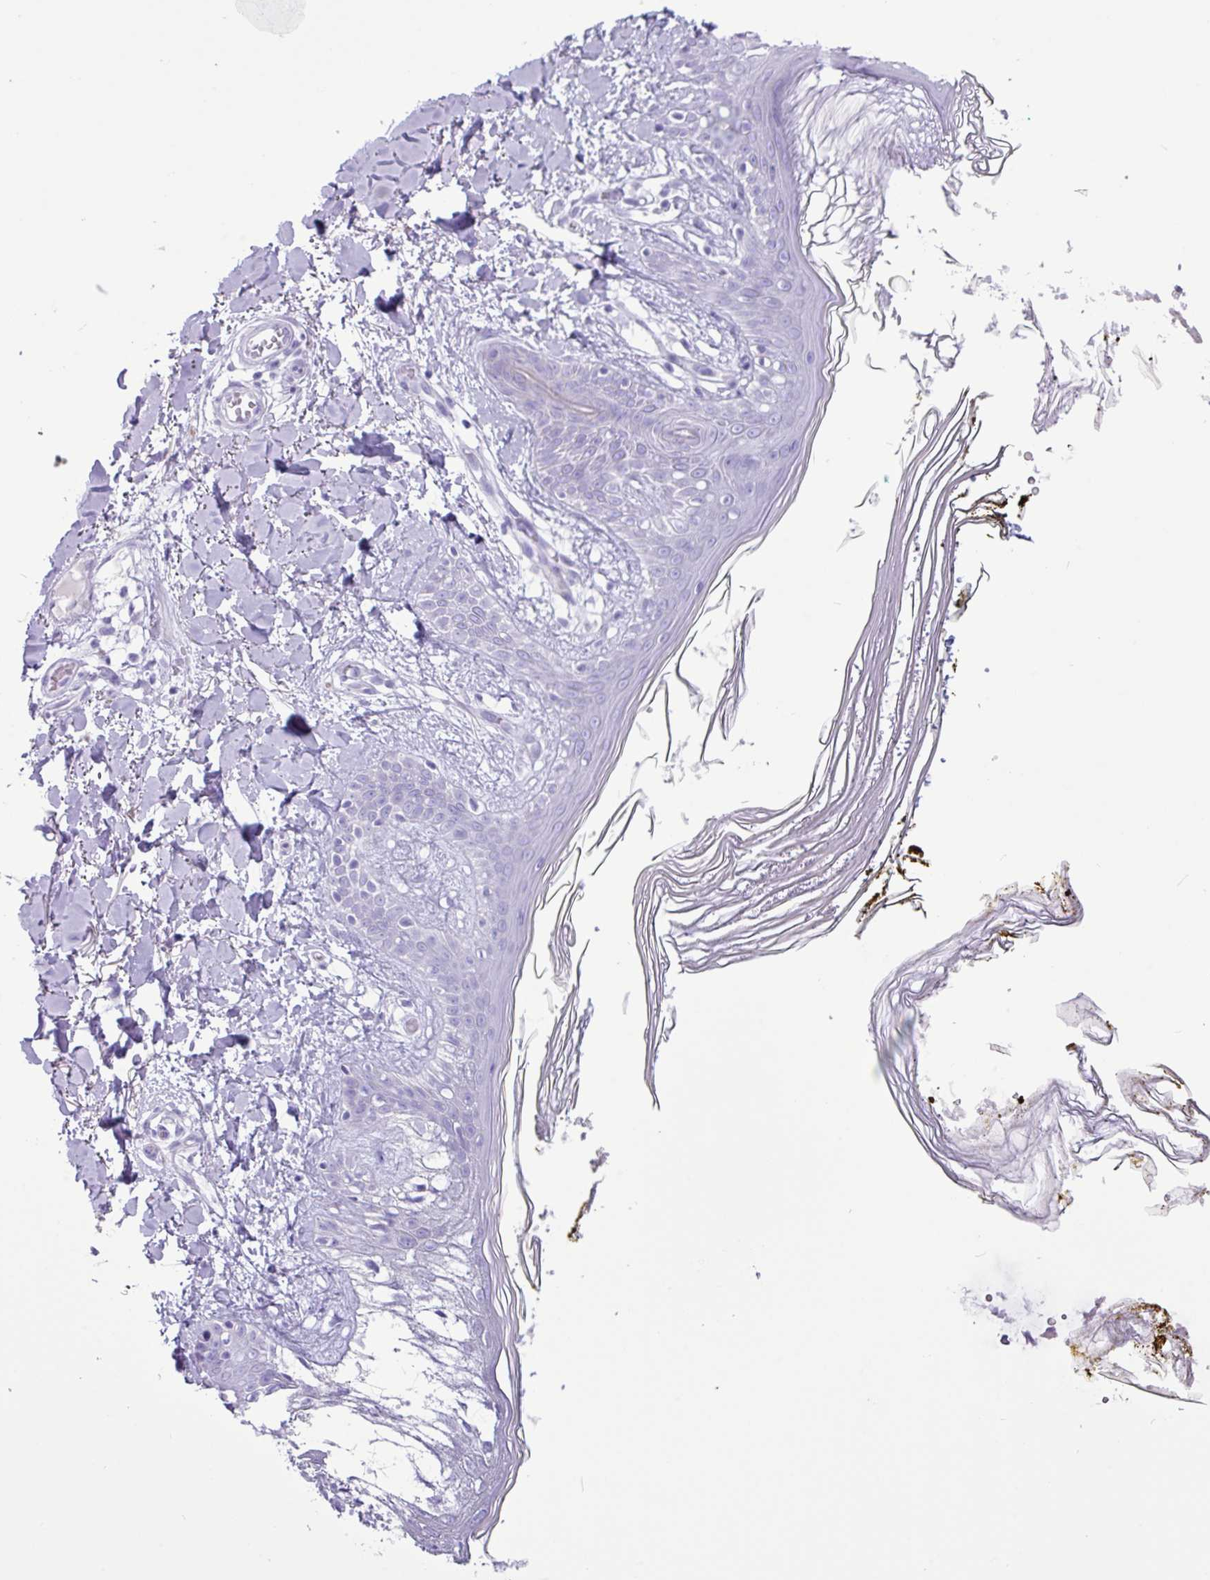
{"staining": {"intensity": "negative", "quantity": "none", "location": "none"}, "tissue": "skin", "cell_type": "Fibroblasts", "image_type": "normal", "snomed": [{"axis": "morphology", "description": "Normal tissue, NOS"}, {"axis": "topography", "description": "Skin"}], "caption": "A micrograph of skin stained for a protein shows no brown staining in fibroblasts. (DAB immunohistochemistry with hematoxylin counter stain).", "gene": "CKMT2", "patient": {"sex": "female", "age": 34}}